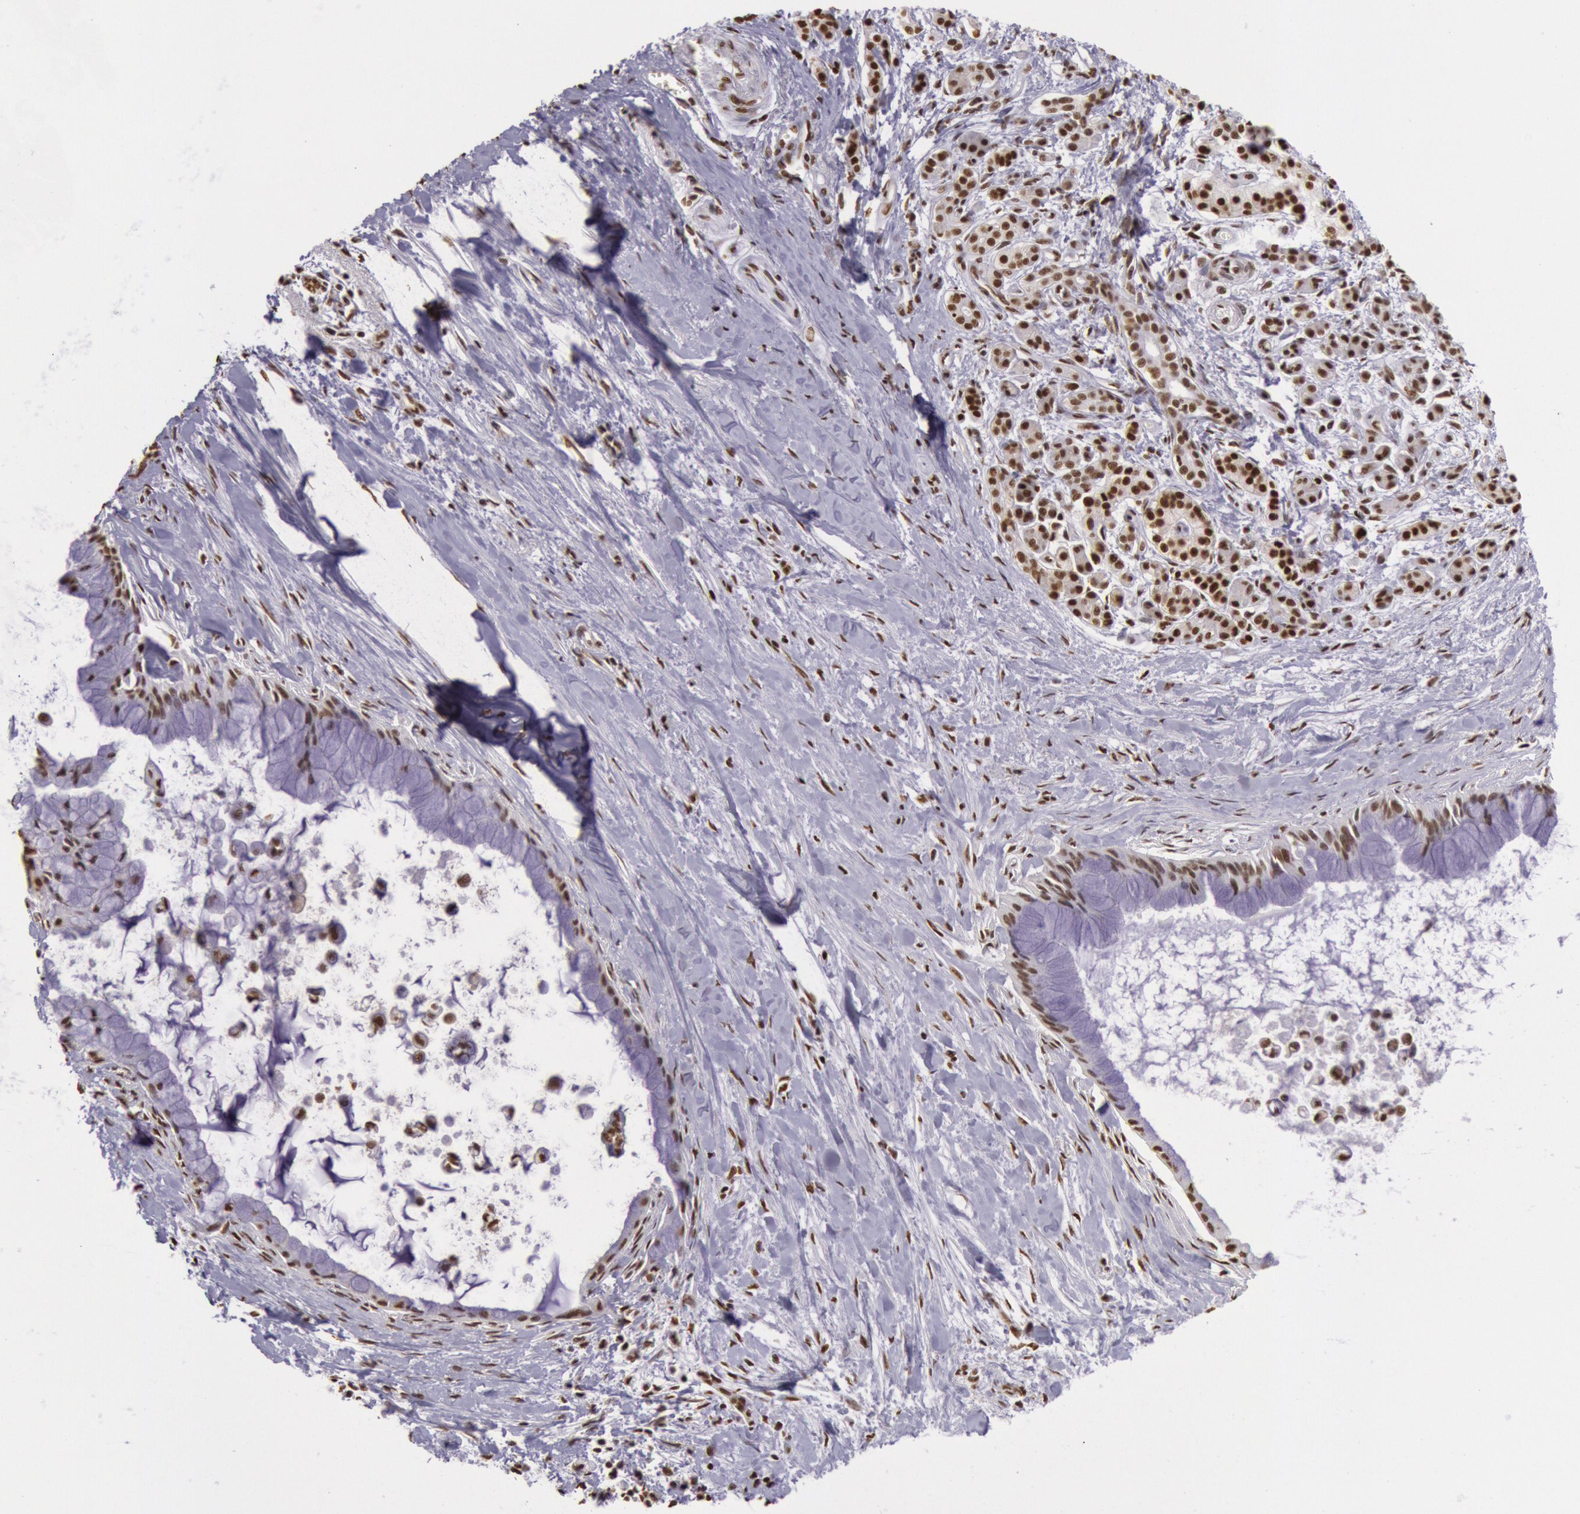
{"staining": {"intensity": "weak", "quantity": ">75%", "location": "nuclear"}, "tissue": "pancreatic cancer", "cell_type": "Tumor cells", "image_type": "cancer", "snomed": [{"axis": "morphology", "description": "Adenocarcinoma, NOS"}, {"axis": "topography", "description": "Pancreas"}], "caption": "Approximately >75% of tumor cells in pancreatic adenocarcinoma exhibit weak nuclear protein expression as visualized by brown immunohistochemical staining.", "gene": "HNRNPH2", "patient": {"sex": "male", "age": 59}}